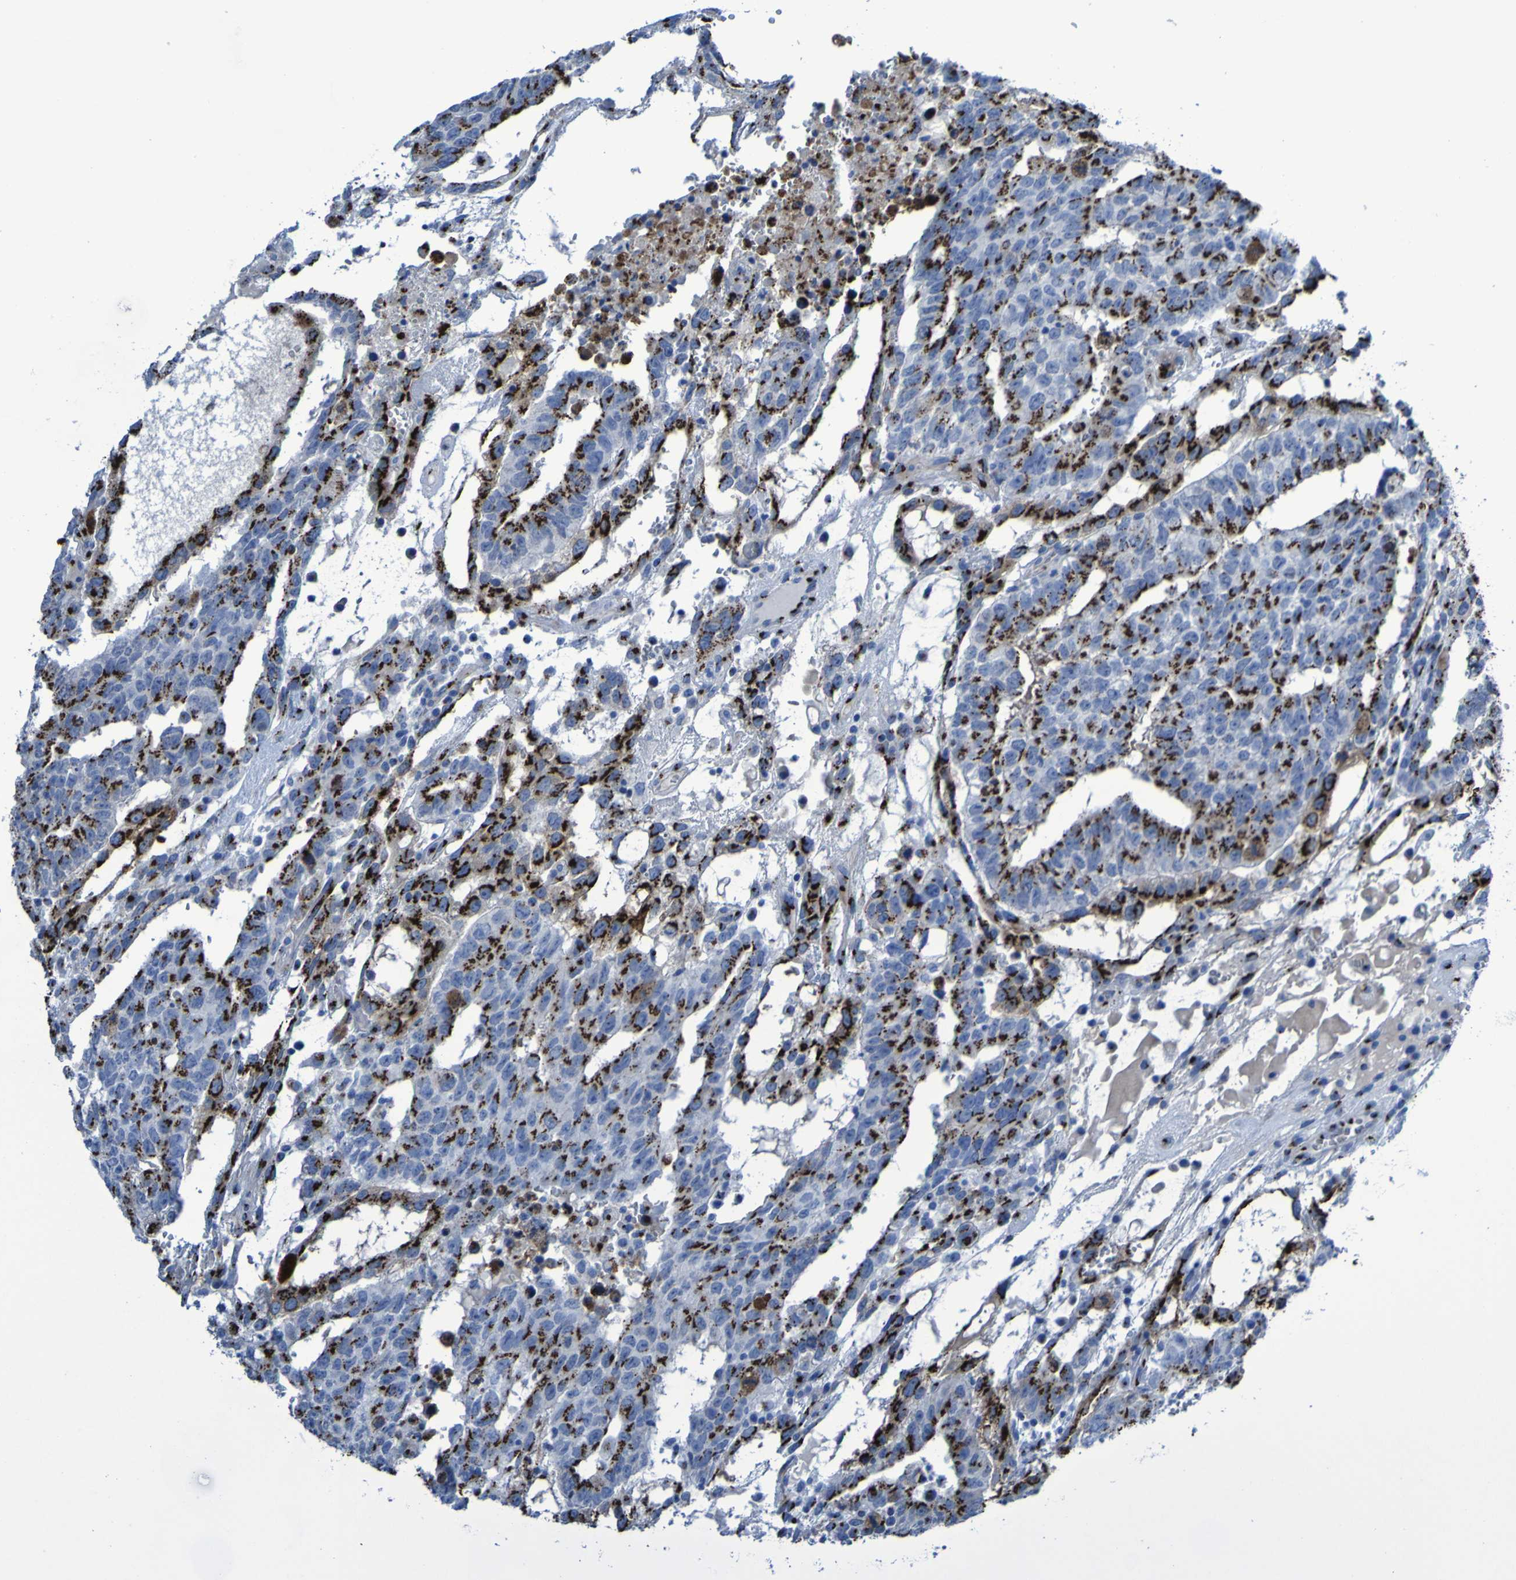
{"staining": {"intensity": "strong", "quantity": ">75%", "location": "cytoplasmic/membranous"}, "tissue": "testis cancer", "cell_type": "Tumor cells", "image_type": "cancer", "snomed": [{"axis": "morphology", "description": "Seminoma, NOS"}, {"axis": "morphology", "description": "Carcinoma, Embryonal, NOS"}, {"axis": "topography", "description": "Testis"}], "caption": "IHC staining of testis cancer, which displays high levels of strong cytoplasmic/membranous staining in approximately >75% of tumor cells indicating strong cytoplasmic/membranous protein positivity. The staining was performed using DAB (3,3'-diaminobenzidine) (brown) for protein detection and nuclei were counterstained in hematoxylin (blue).", "gene": "GOLM1", "patient": {"sex": "male", "age": 52}}